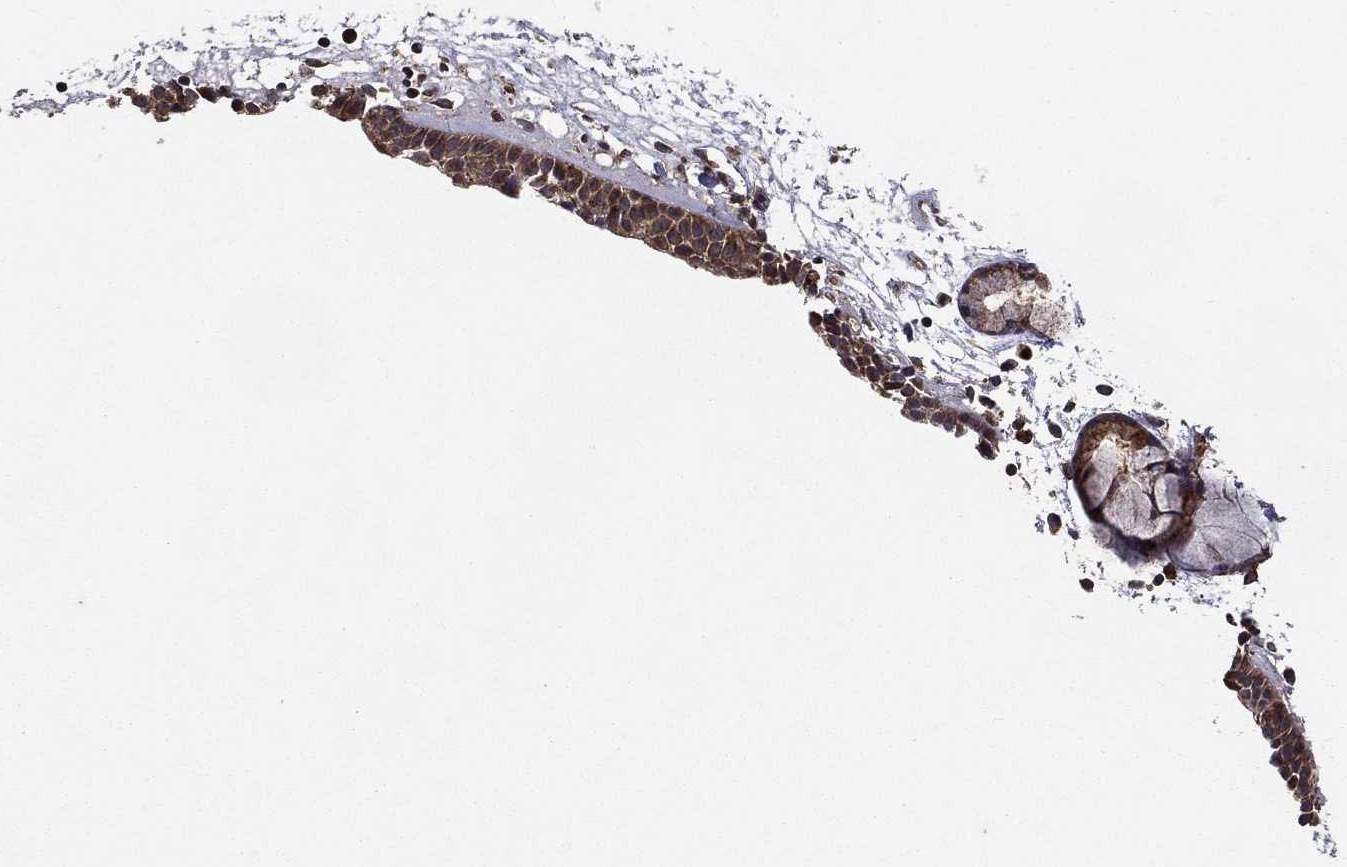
{"staining": {"intensity": "moderate", "quantity": ">75%", "location": "cytoplasmic/membranous"}, "tissue": "nasopharynx", "cell_type": "Respiratory epithelial cells", "image_type": "normal", "snomed": [{"axis": "morphology", "description": "Normal tissue, NOS"}, {"axis": "morphology", "description": "Polyp, NOS"}, {"axis": "topography", "description": "Nasopharynx"}], "caption": "Brown immunohistochemical staining in benign nasopharynx shows moderate cytoplasmic/membranous positivity in about >75% of respiratory epithelial cells.", "gene": "BABAM2", "patient": {"sex": "female", "age": 56}}